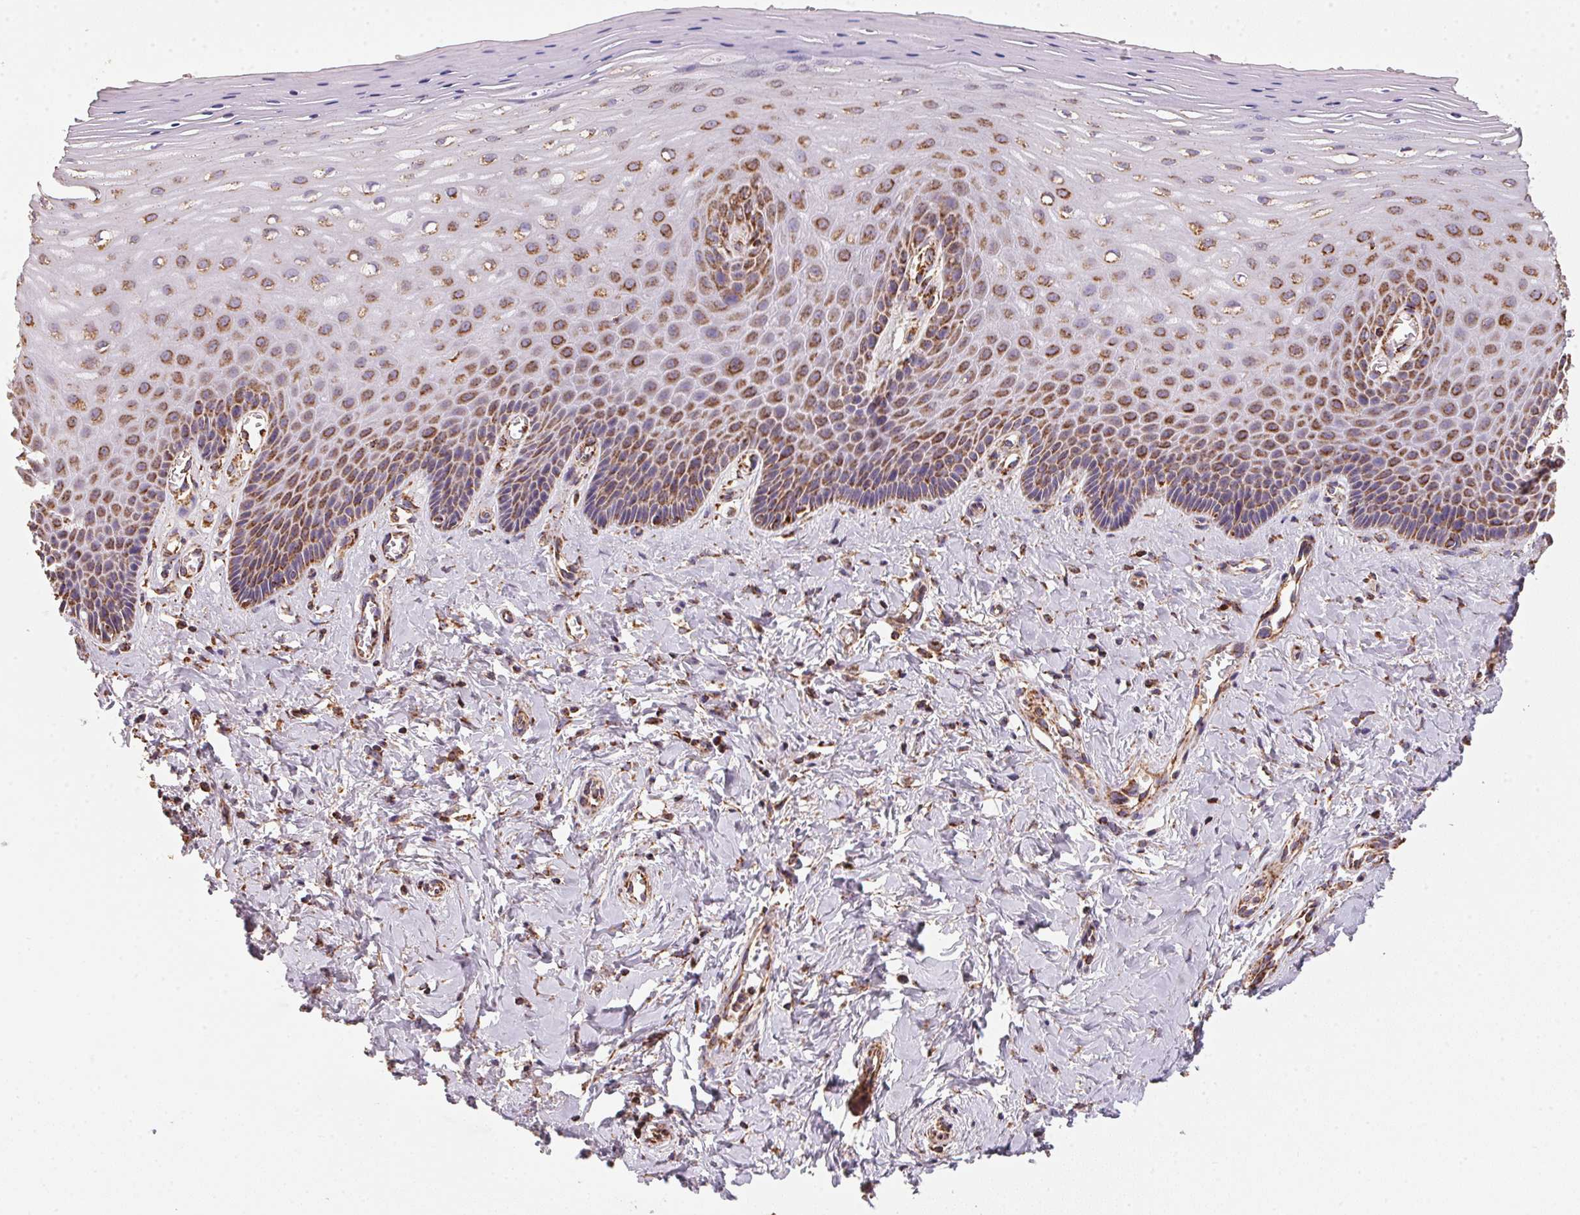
{"staining": {"intensity": "strong", "quantity": ">75%", "location": "cytoplasmic/membranous"}, "tissue": "vagina", "cell_type": "Squamous epithelial cells", "image_type": "normal", "snomed": [{"axis": "morphology", "description": "Normal tissue, NOS"}, {"axis": "topography", "description": "Vagina"}], "caption": "There is high levels of strong cytoplasmic/membranous staining in squamous epithelial cells of unremarkable vagina, as demonstrated by immunohistochemical staining (brown color).", "gene": "NDUFS2", "patient": {"sex": "female", "age": 83}}